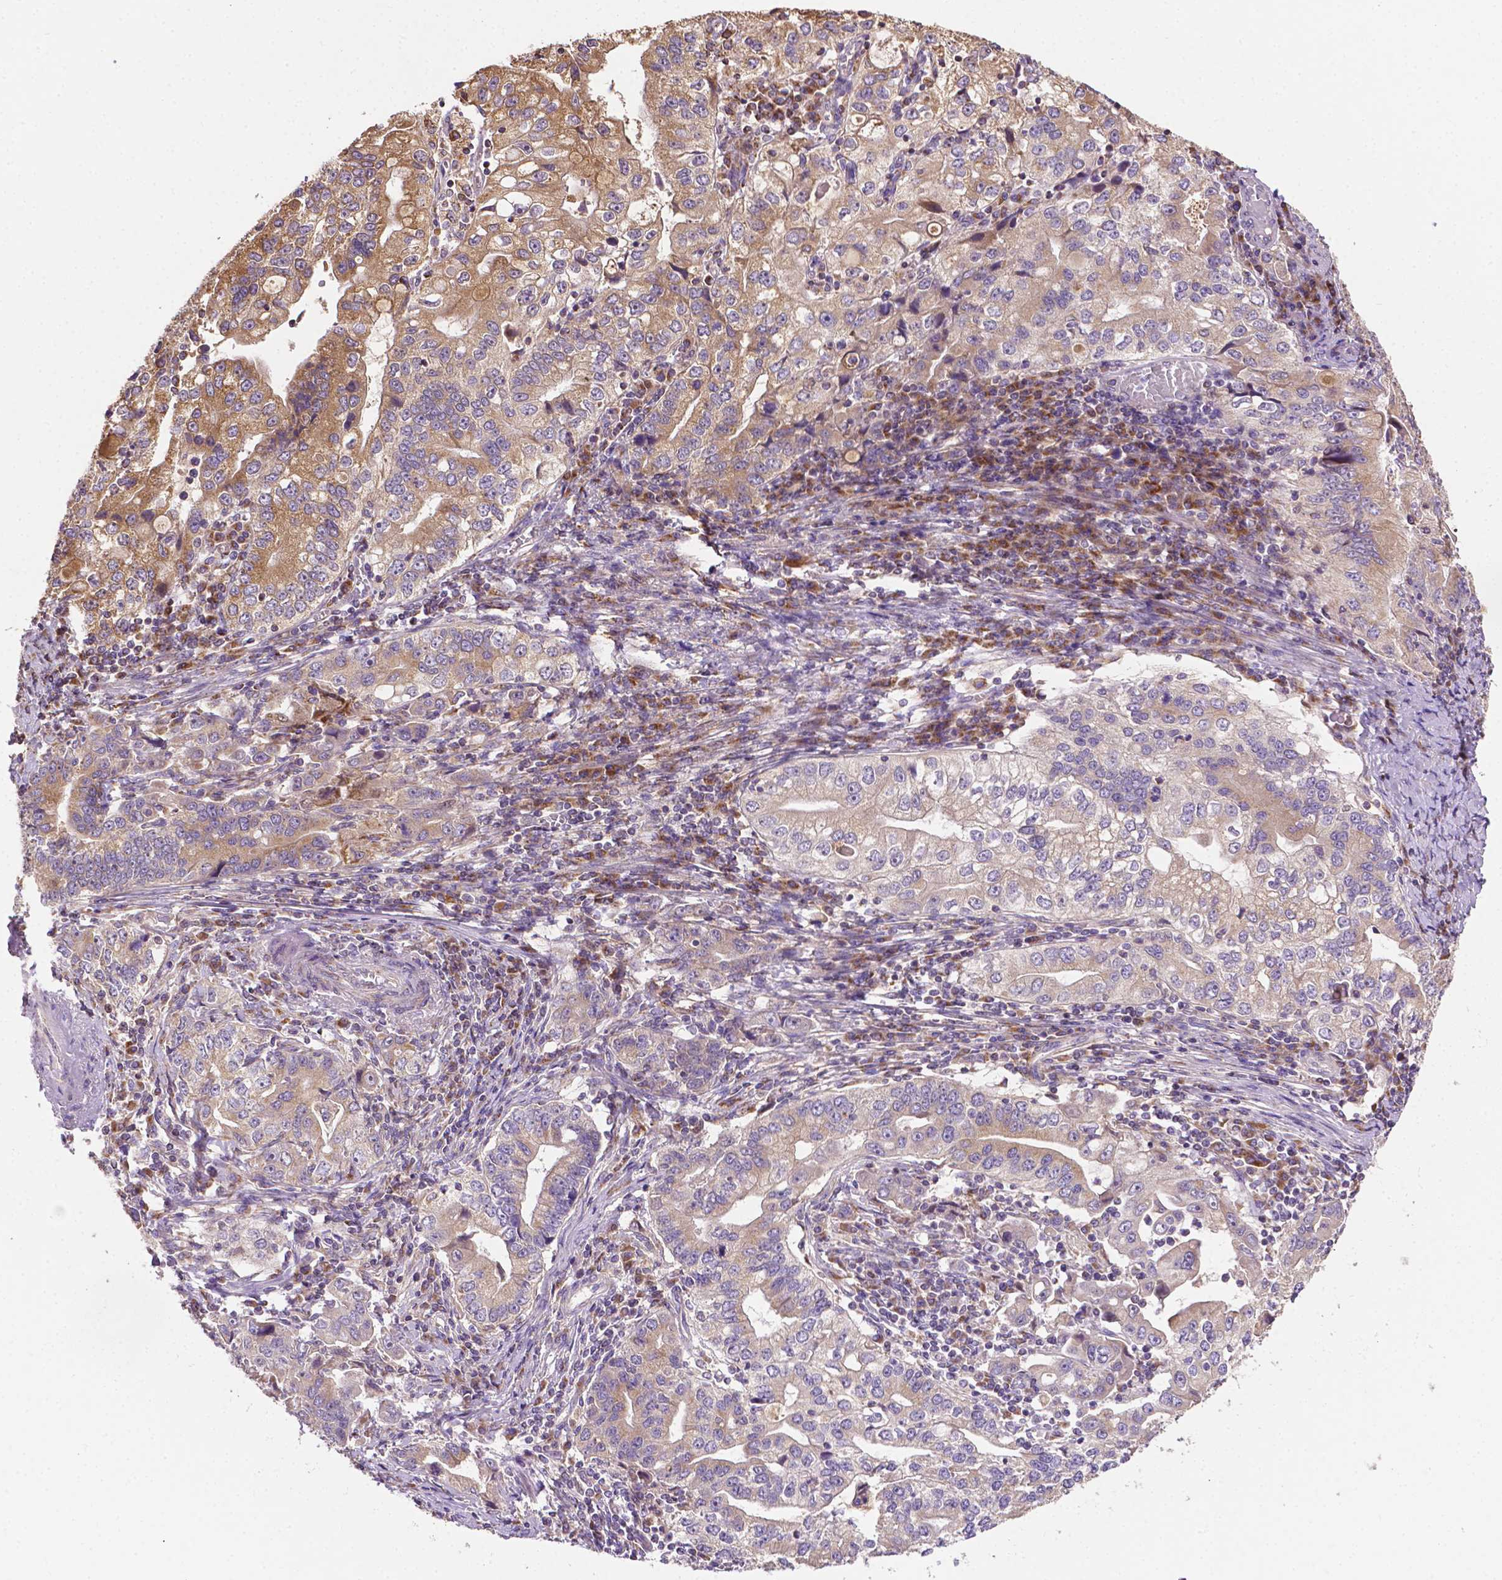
{"staining": {"intensity": "moderate", "quantity": "25%-75%", "location": "cytoplasmic/membranous"}, "tissue": "stomach cancer", "cell_type": "Tumor cells", "image_type": "cancer", "snomed": [{"axis": "morphology", "description": "Adenocarcinoma, NOS"}, {"axis": "topography", "description": "Stomach, lower"}], "caption": "This histopathology image demonstrates immunohistochemistry staining of human stomach cancer, with medium moderate cytoplasmic/membranous staining in about 25%-75% of tumor cells.", "gene": "ILVBL", "patient": {"sex": "female", "age": 72}}